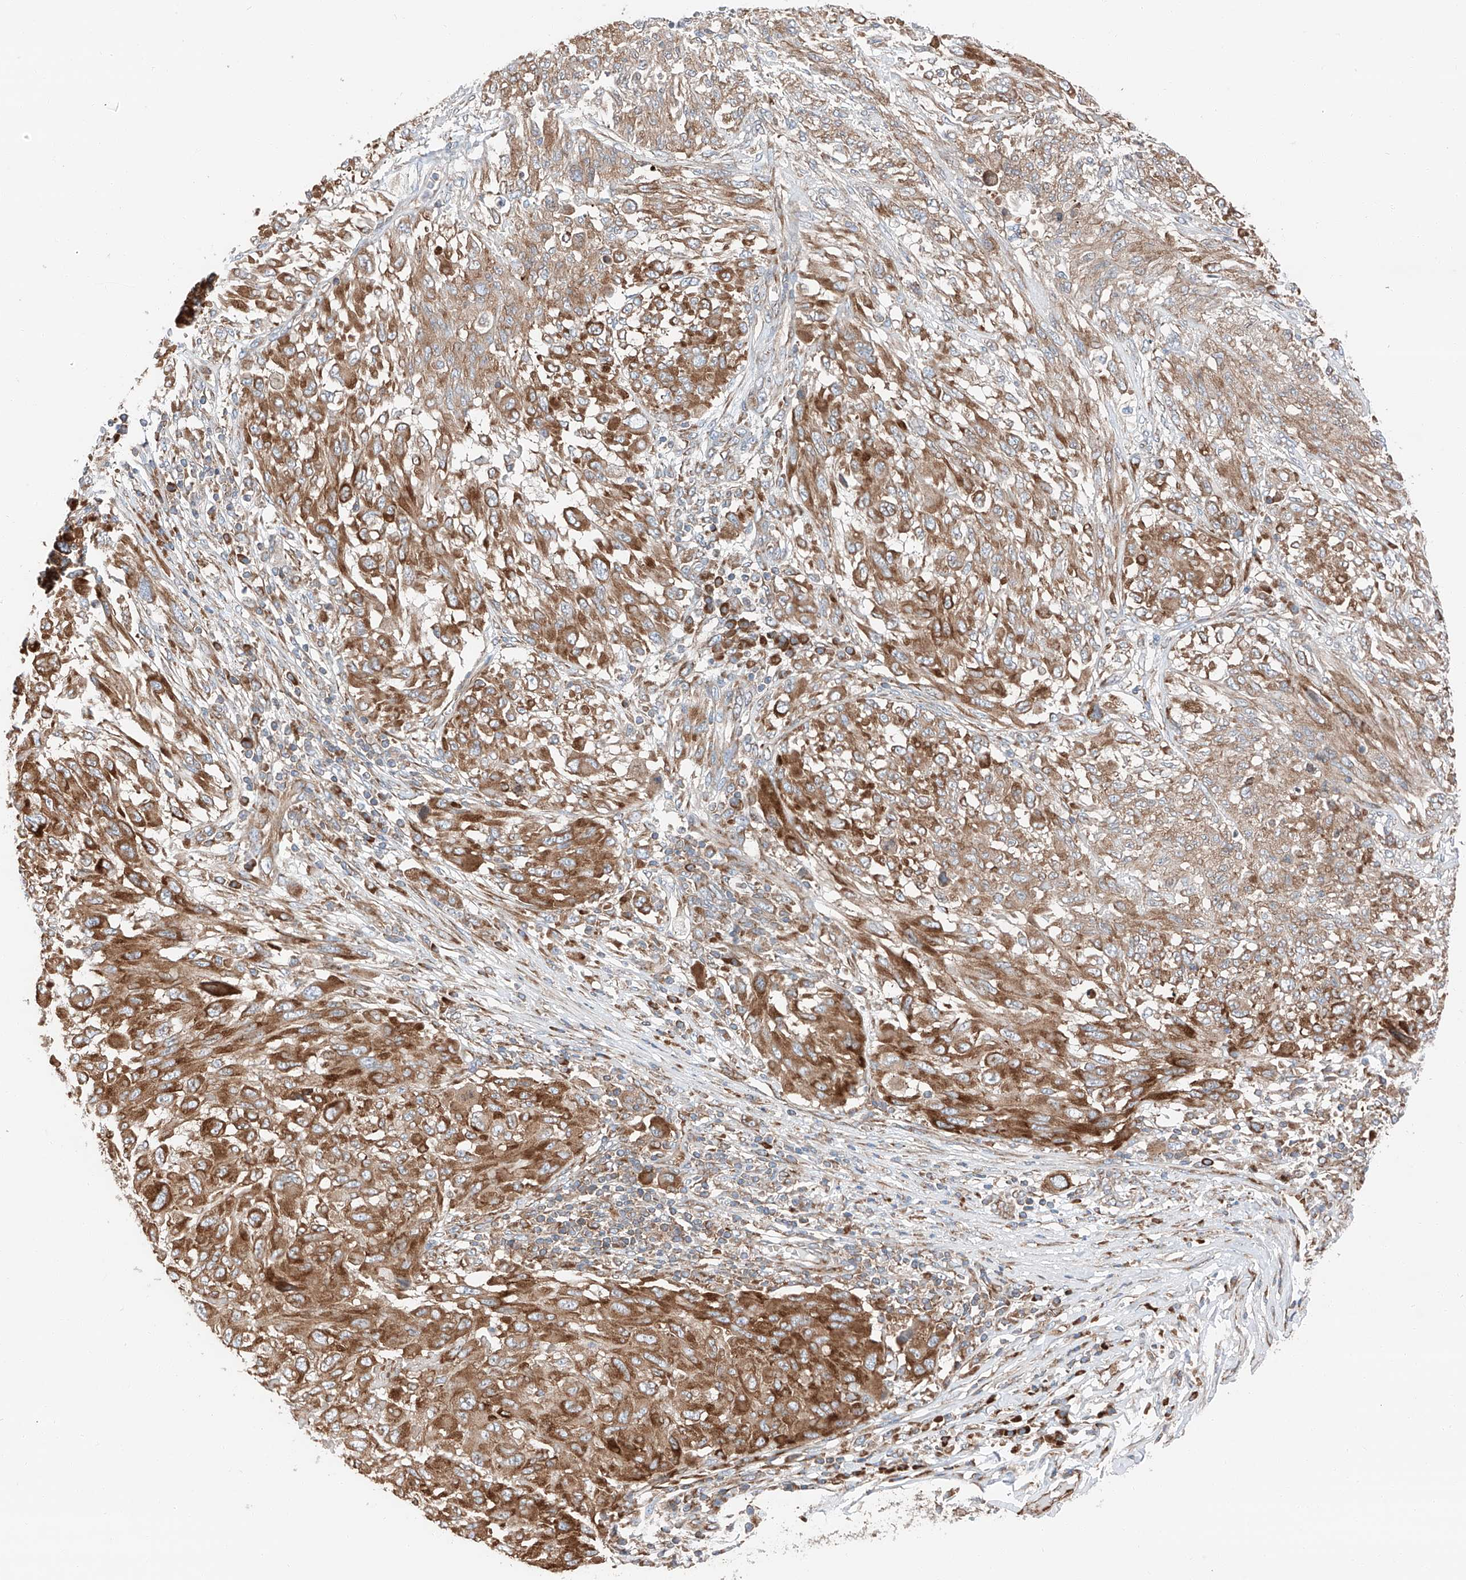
{"staining": {"intensity": "moderate", "quantity": ">75%", "location": "cytoplasmic/membranous"}, "tissue": "melanoma", "cell_type": "Tumor cells", "image_type": "cancer", "snomed": [{"axis": "morphology", "description": "Malignant melanoma, NOS"}, {"axis": "topography", "description": "Skin"}], "caption": "Human malignant melanoma stained for a protein (brown) displays moderate cytoplasmic/membranous positive expression in approximately >75% of tumor cells.", "gene": "ZC3H15", "patient": {"sex": "female", "age": 91}}